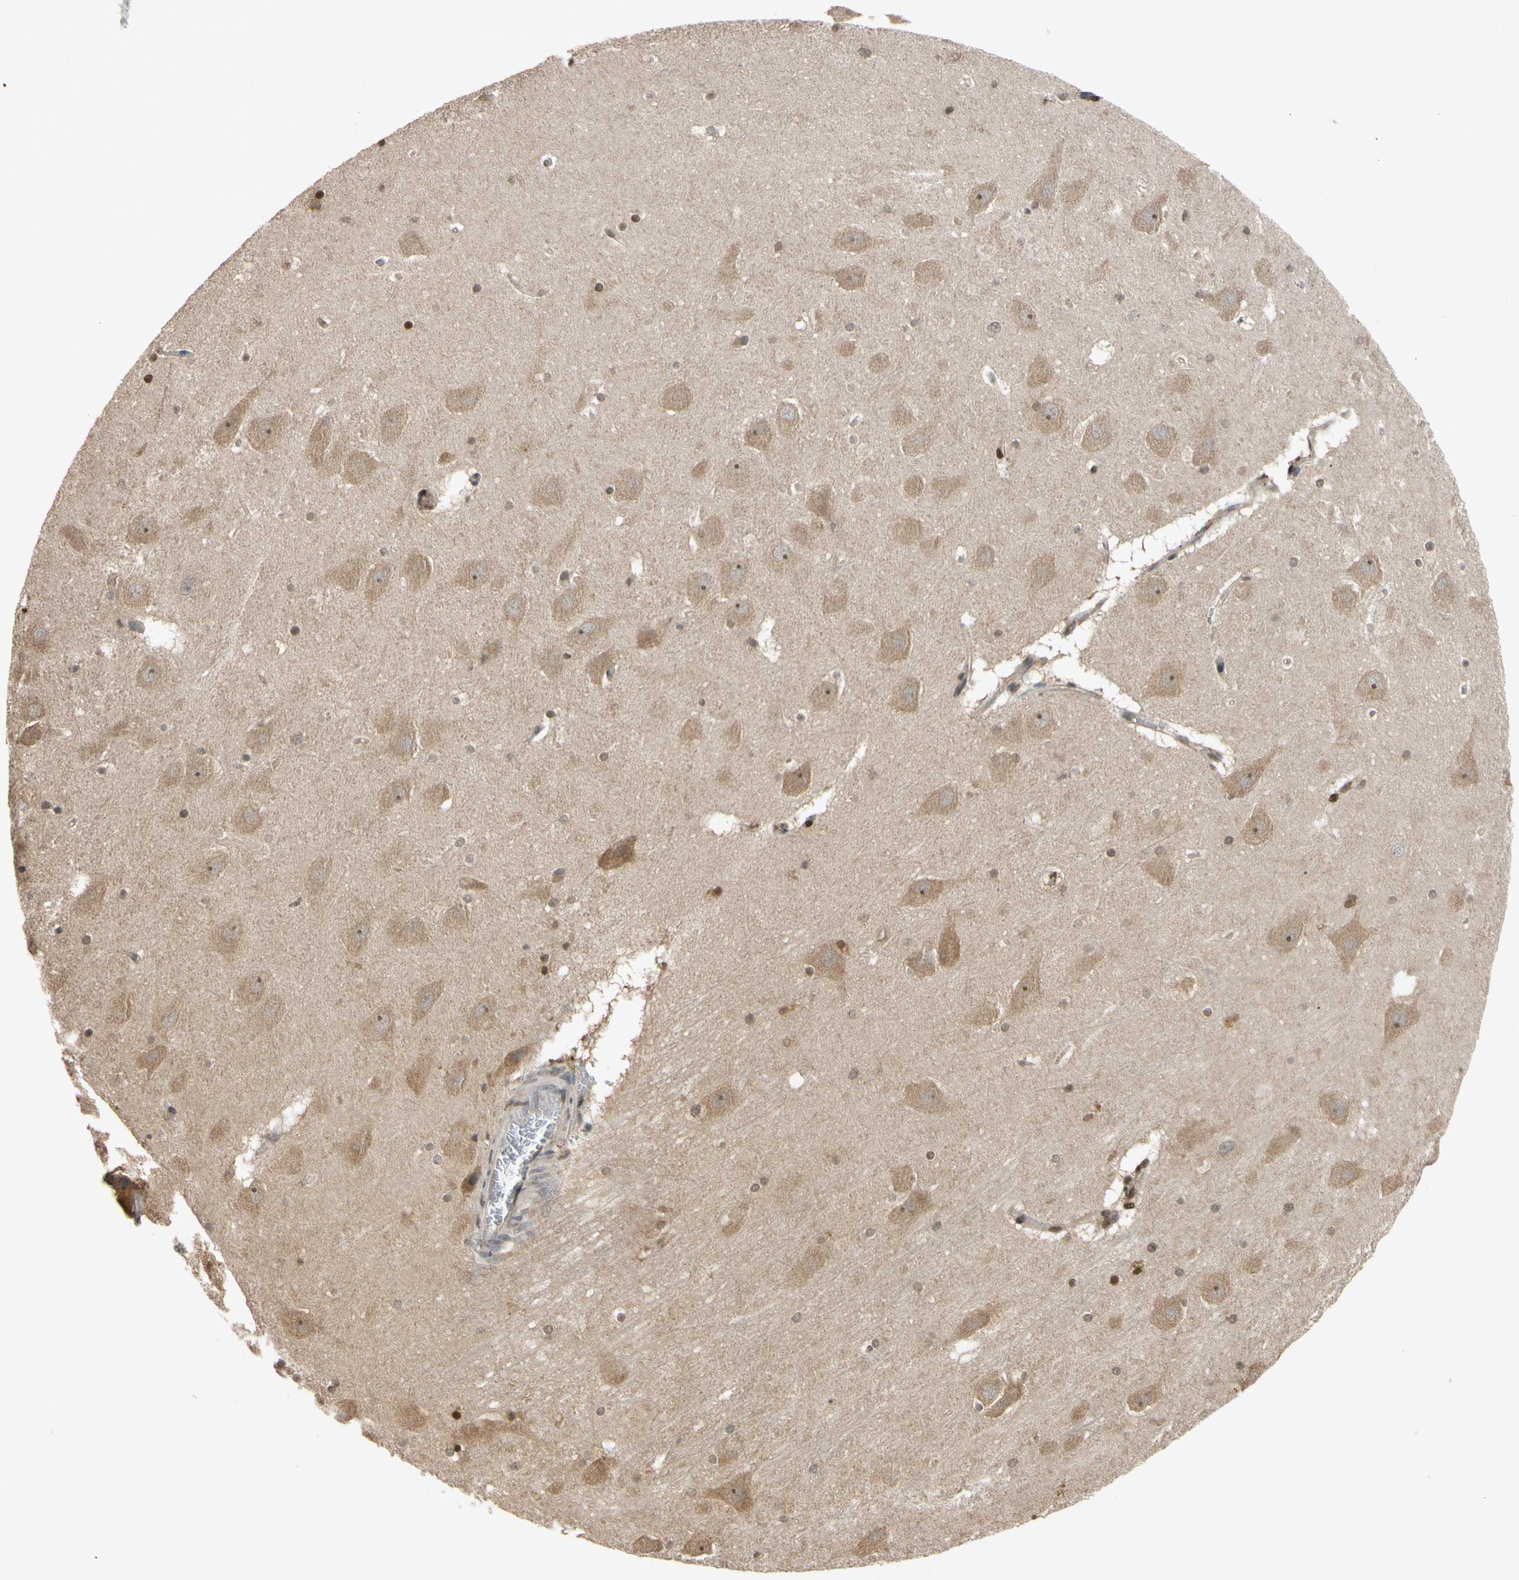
{"staining": {"intensity": "moderate", "quantity": "<25%", "location": "cytoplasmic/membranous,nuclear"}, "tissue": "hippocampus", "cell_type": "Glial cells", "image_type": "normal", "snomed": [{"axis": "morphology", "description": "Normal tissue, NOS"}, {"axis": "topography", "description": "Hippocampus"}], "caption": "This image demonstrates immunohistochemistry staining of normal human hippocampus, with low moderate cytoplasmic/membranous,nuclear expression in about <25% of glial cells.", "gene": "MBTPS2", "patient": {"sex": "male", "age": 45}}